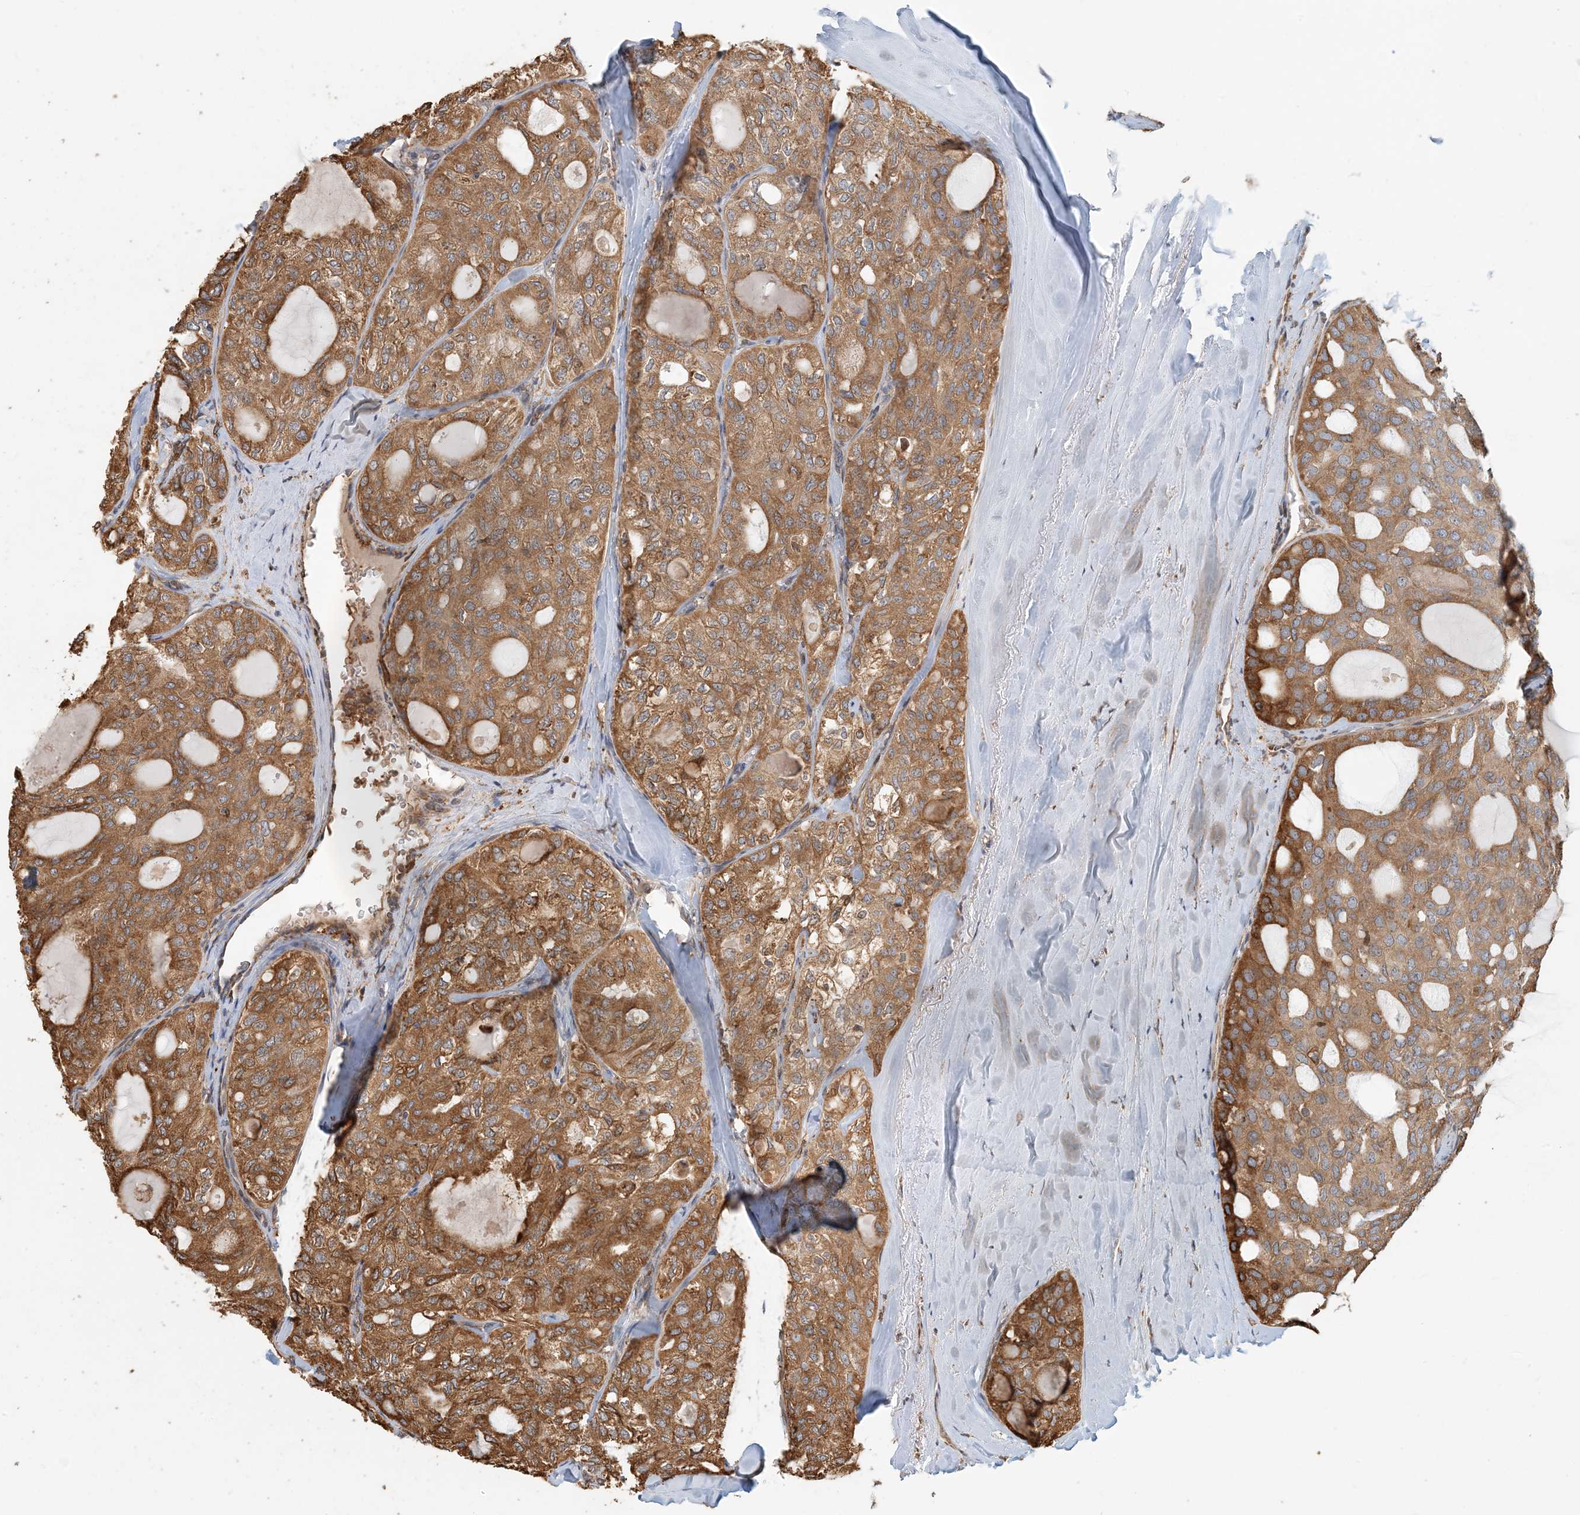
{"staining": {"intensity": "moderate", "quantity": ">75%", "location": "cytoplasmic/membranous"}, "tissue": "thyroid cancer", "cell_type": "Tumor cells", "image_type": "cancer", "snomed": [{"axis": "morphology", "description": "Follicular adenoma carcinoma, NOS"}, {"axis": "topography", "description": "Thyroid gland"}], "caption": "DAB (3,3'-diaminobenzidine) immunohistochemical staining of human follicular adenoma carcinoma (thyroid) demonstrates moderate cytoplasmic/membranous protein staining in about >75% of tumor cells.", "gene": "HNMT", "patient": {"sex": "male", "age": 75}}